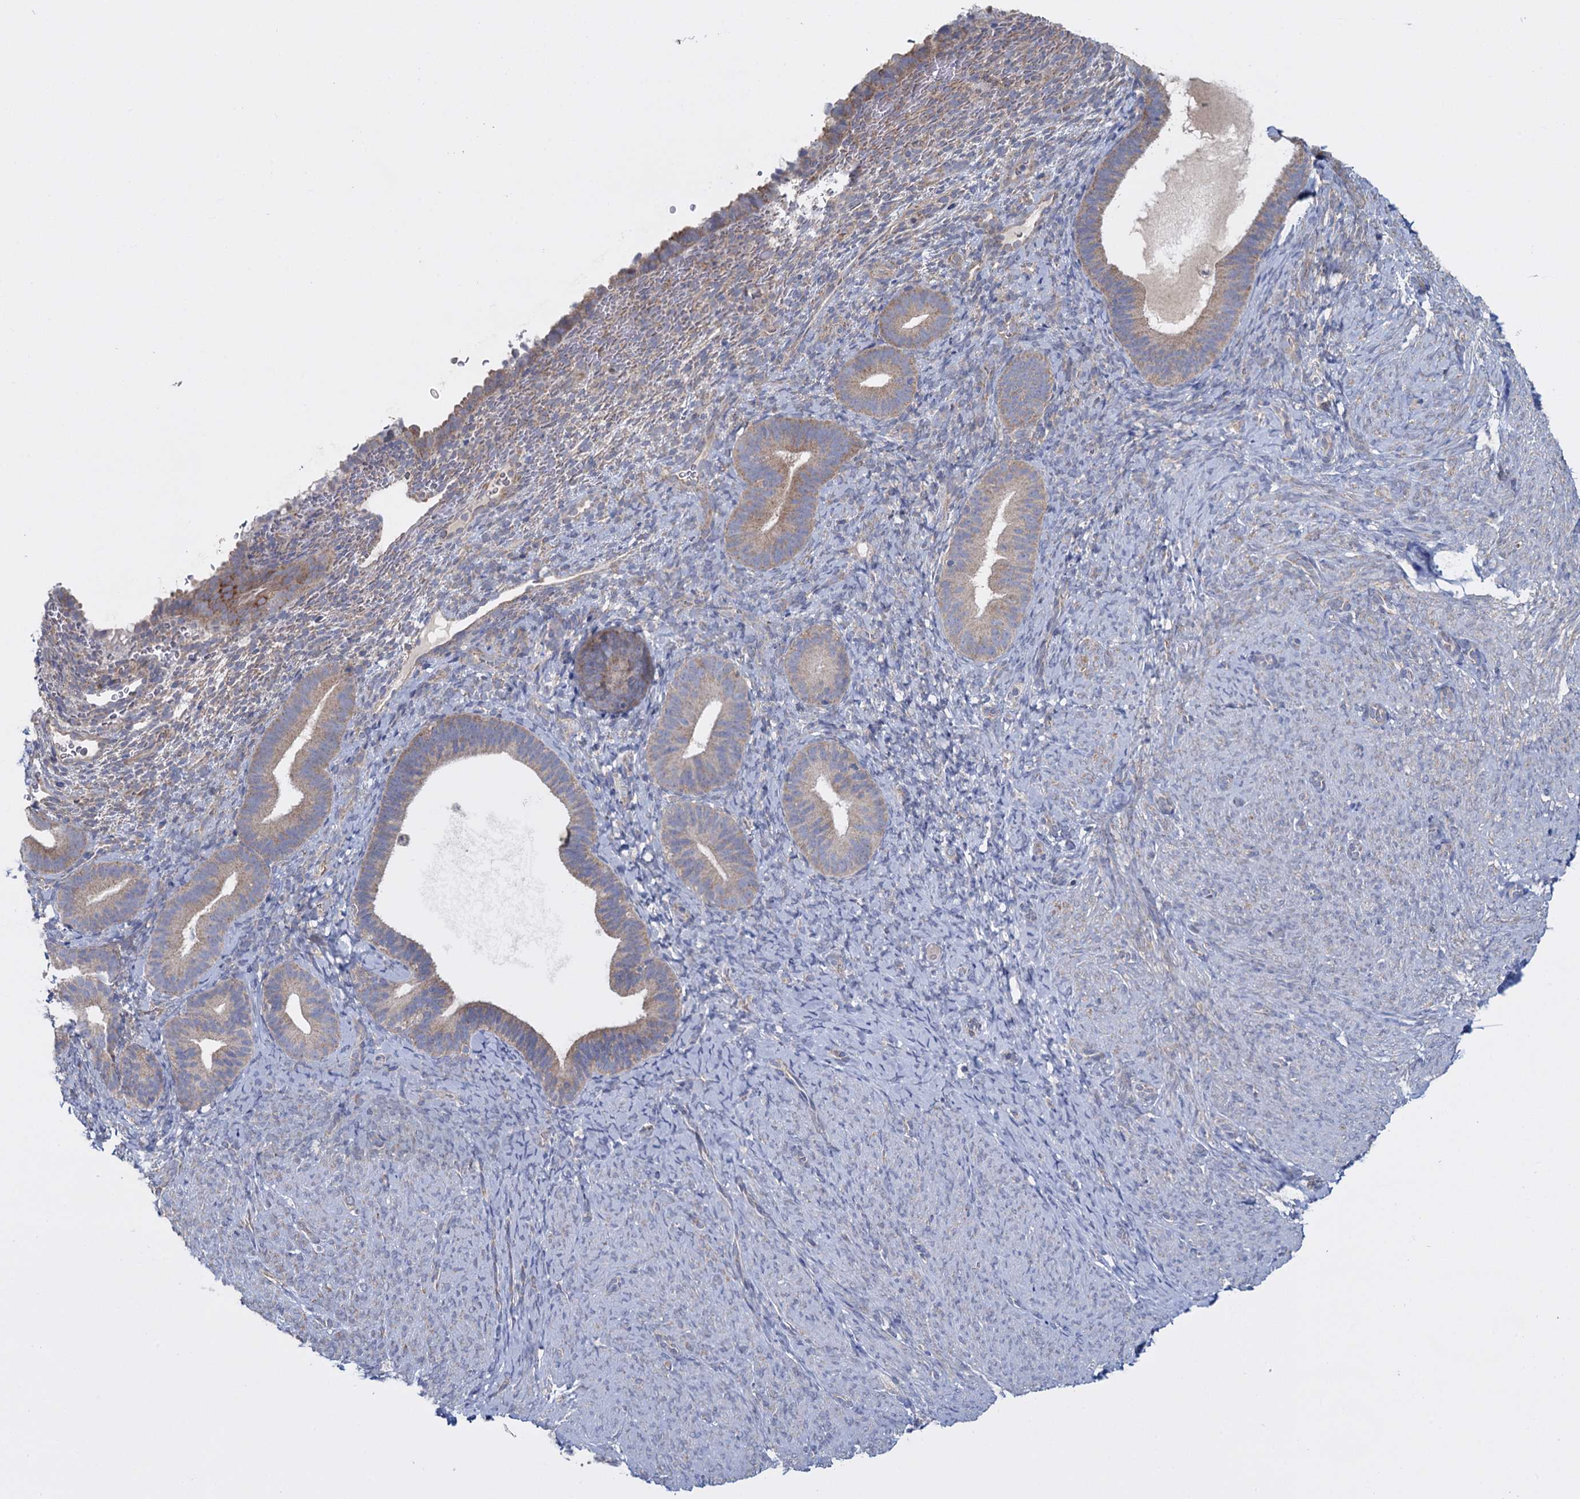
{"staining": {"intensity": "negative", "quantity": "none", "location": "none"}, "tissue": "endometrium", "cell_type": "Cells in endometrial stroma", "image_type": "normal", "snomed": [{"axis": "morphology", "description": "Normal tissue, NOS"}, {"axis": "topography", "description": "Endometrium"}], "caption": "Immunohistochemical staining of normal endometrium displays no significant positivity in cells in endometrial stroma.", "gene": "GSTM2", "patient": {"sex": "female", "age": 65}}